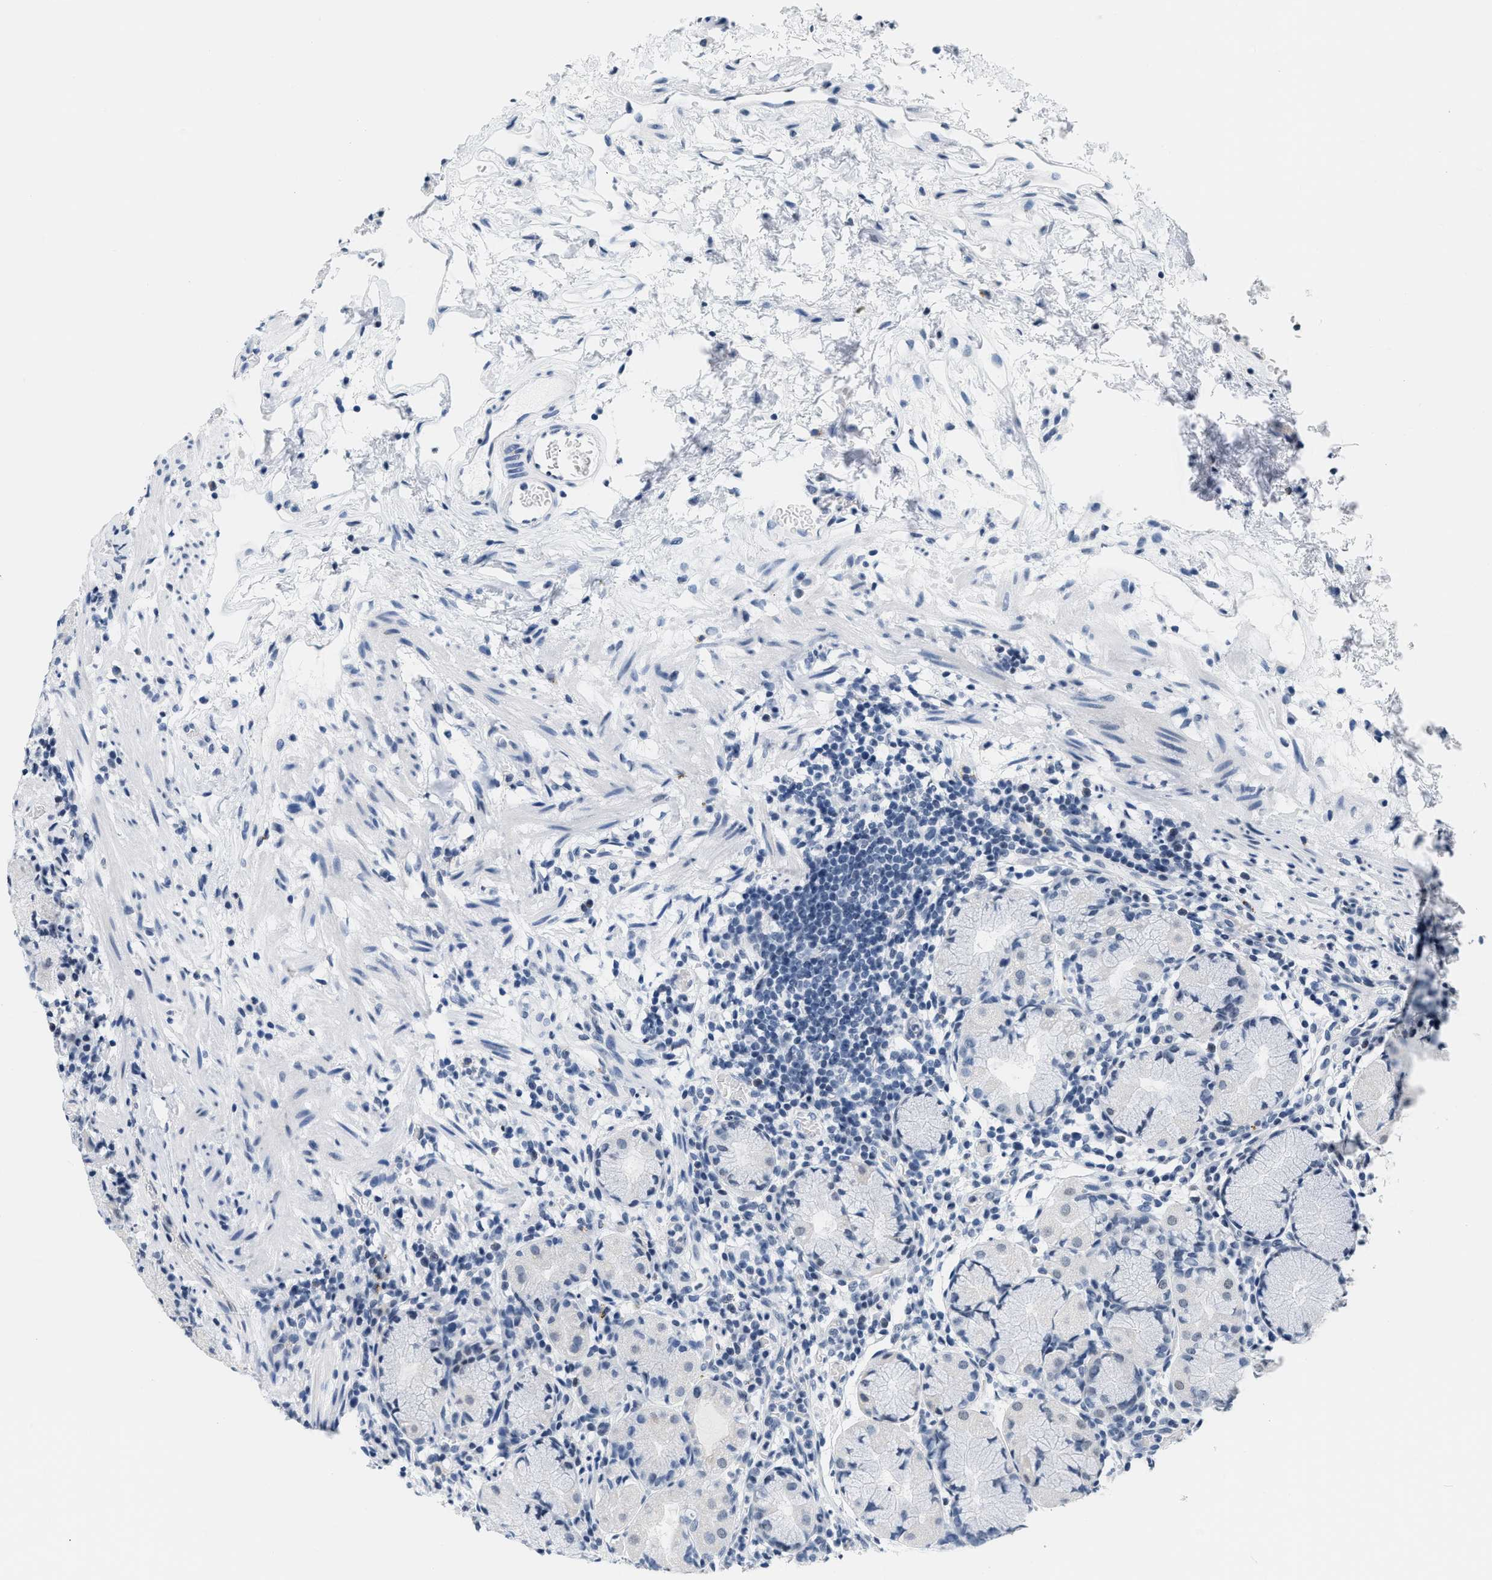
{"staining": {"intensity": "negative", "quantity": "none", "location": "none"}, "tissue": "stomach", "cell_type": "Glandular cells", "image_type": "normal", "snomed": [{"axis": "morphology", "description": "Normal tissue, NOS"}, {"axis": "topography", "description": "Stomach"}, {"axis": "topography", "description": "Stomach, lower"}], "caption": "Immunohistochemistry photomicrograph of unremarkable stomach: stomach stained with DAB (3,3'-diaminobenzidine) shows no significant protein positivity in glandular cells. (Brightfield microscopy of DAB immunohistochemistry at high magnification).", "gene": "RAF1", "patient": {"sex": "female", "age": 75}}